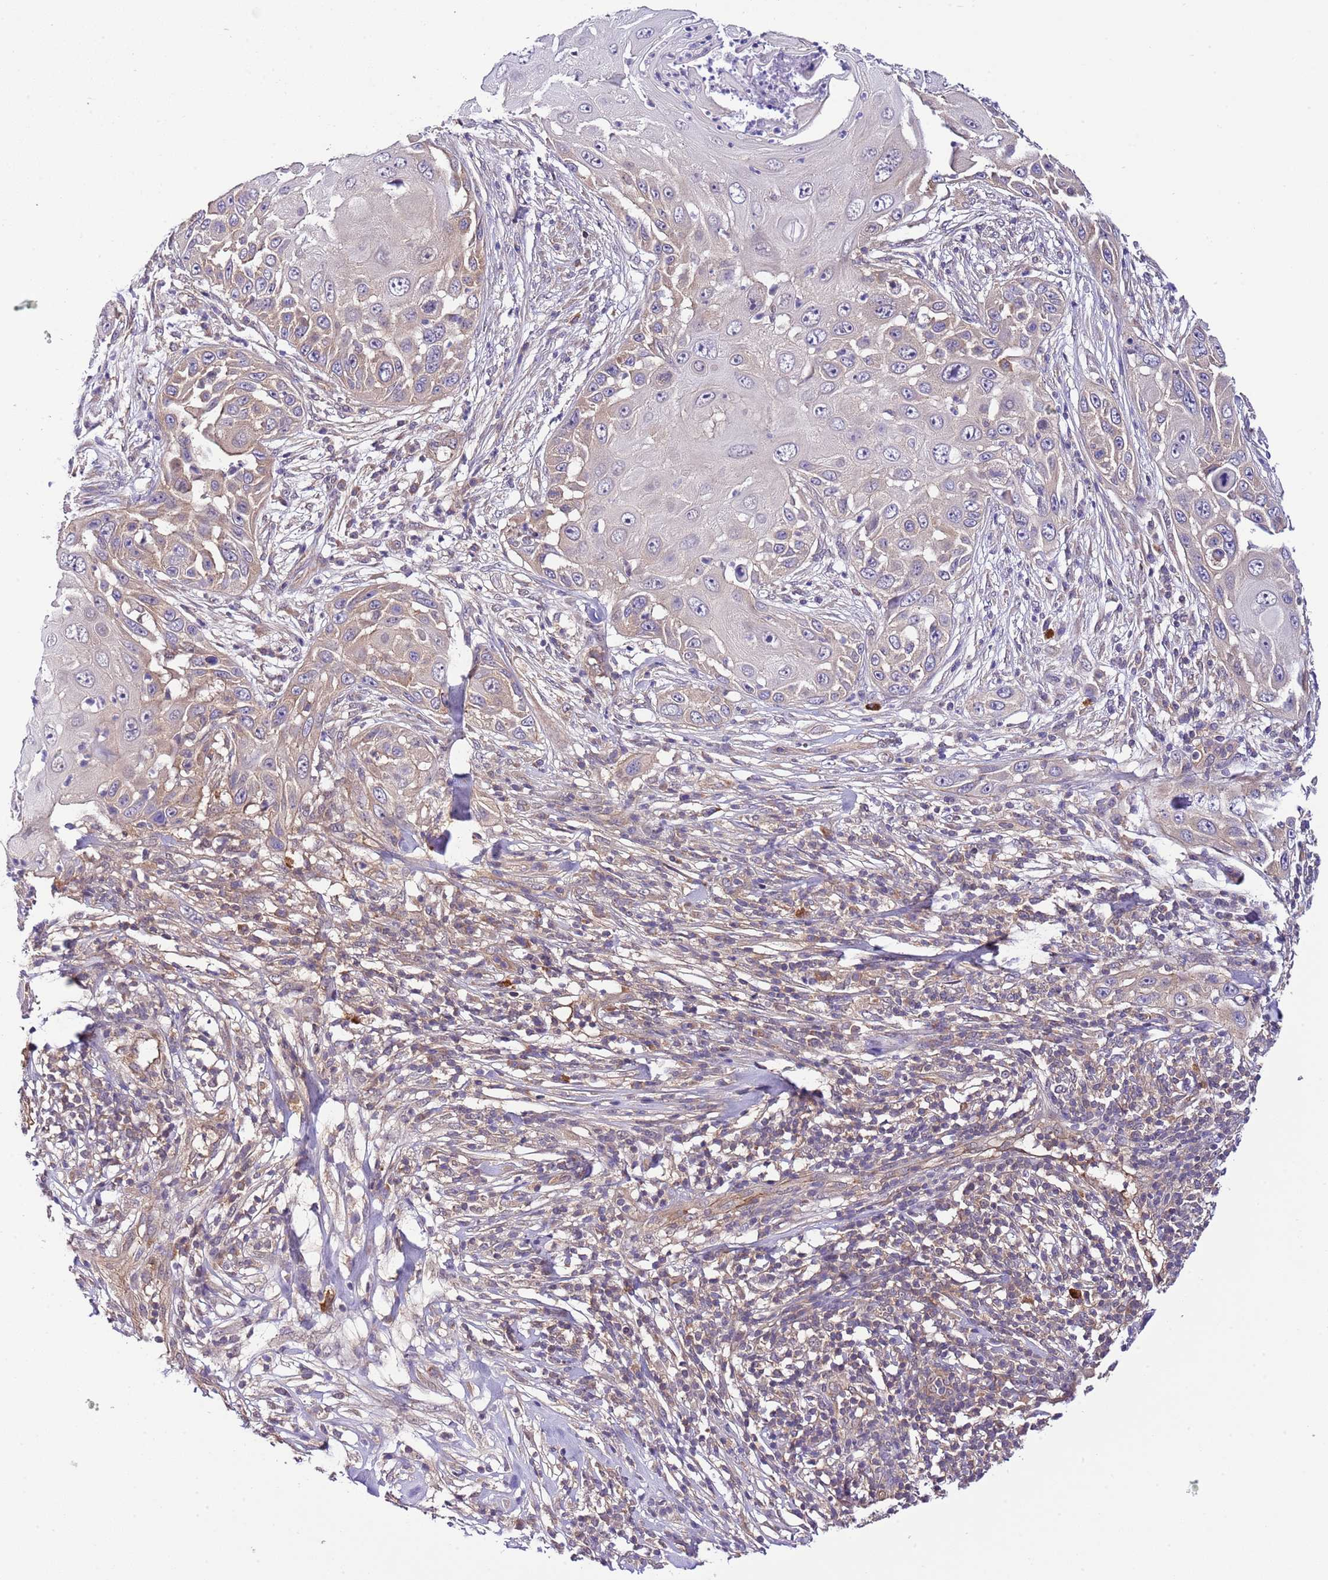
{"staining": {"intensity": "weak", "quantity": "<25%", "location": "cytoplasmic/membranous"}, "tissue": "skin cancer", "cell_type": "Tumor cells", "image_type": "cancer", "snomed": [{"axis": "morphology", "description": "Squamous cell carcinoma, NOS"}, {"axis": "topography", "description": "Skin"}], "caption": "DAB (3,3'-diaminobenzidine) immunohistochemical staining of human skin cancer demonstrates no significant positivity in tumor cells.", "gene": "DONSON", "patient": {"sex": "female", "age": 44}}